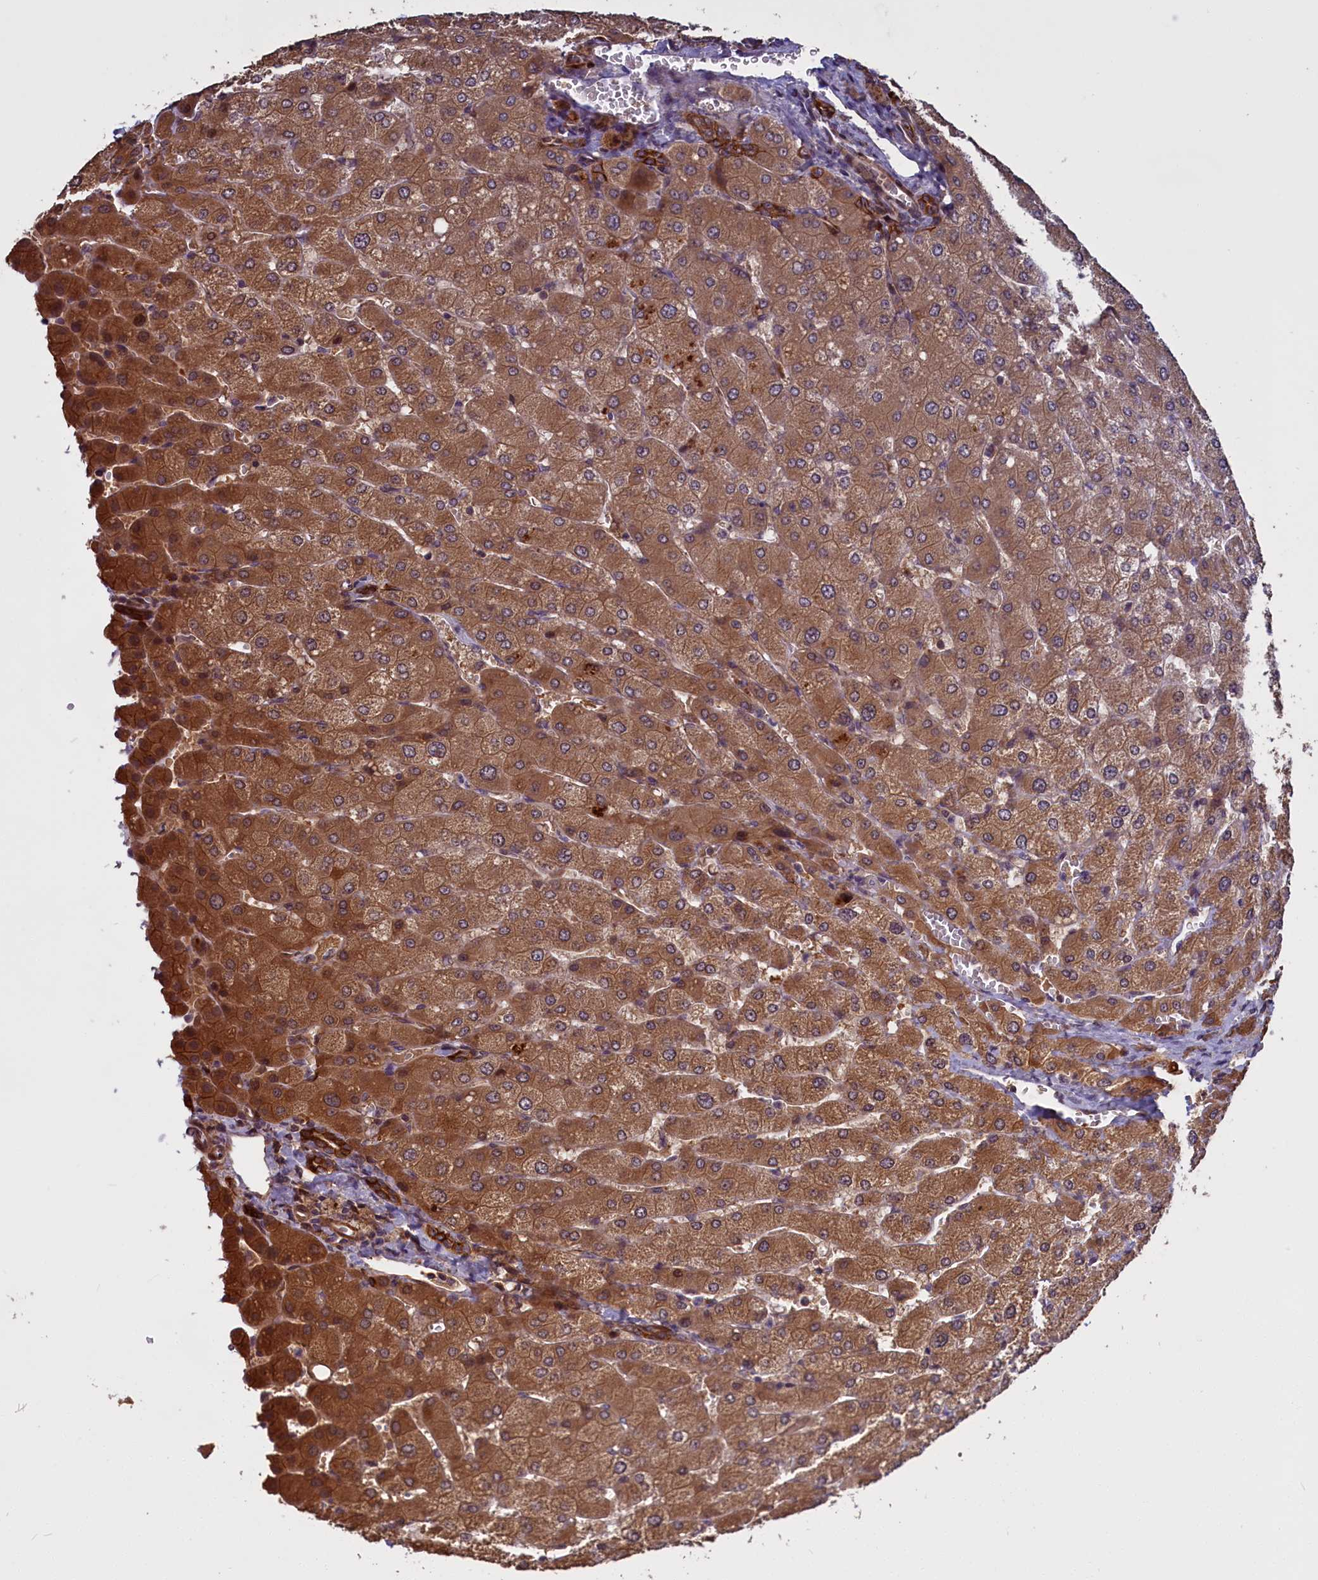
{"staining": {"intensity": "strong", "quantity": ">75%", "location": "cytoplasmic/membranous"}, "tissue": "liver", "cell_type": "Cholangiocytes", "image_type": "normal", "snomed": [{"axis": "morphology", "description": "Normal tissue, NOS"}, {"axis": "topography", "description": "Liver"}], "caption": "An immunohistochemistry histopathology image of benign tissue is shown. Protein staining in brown shows strong cytoplasmic/membranous positivity in liver within cholangiocytes.", "gene": "DENND1B", "patient": {"sex": "male", "age": 55}}